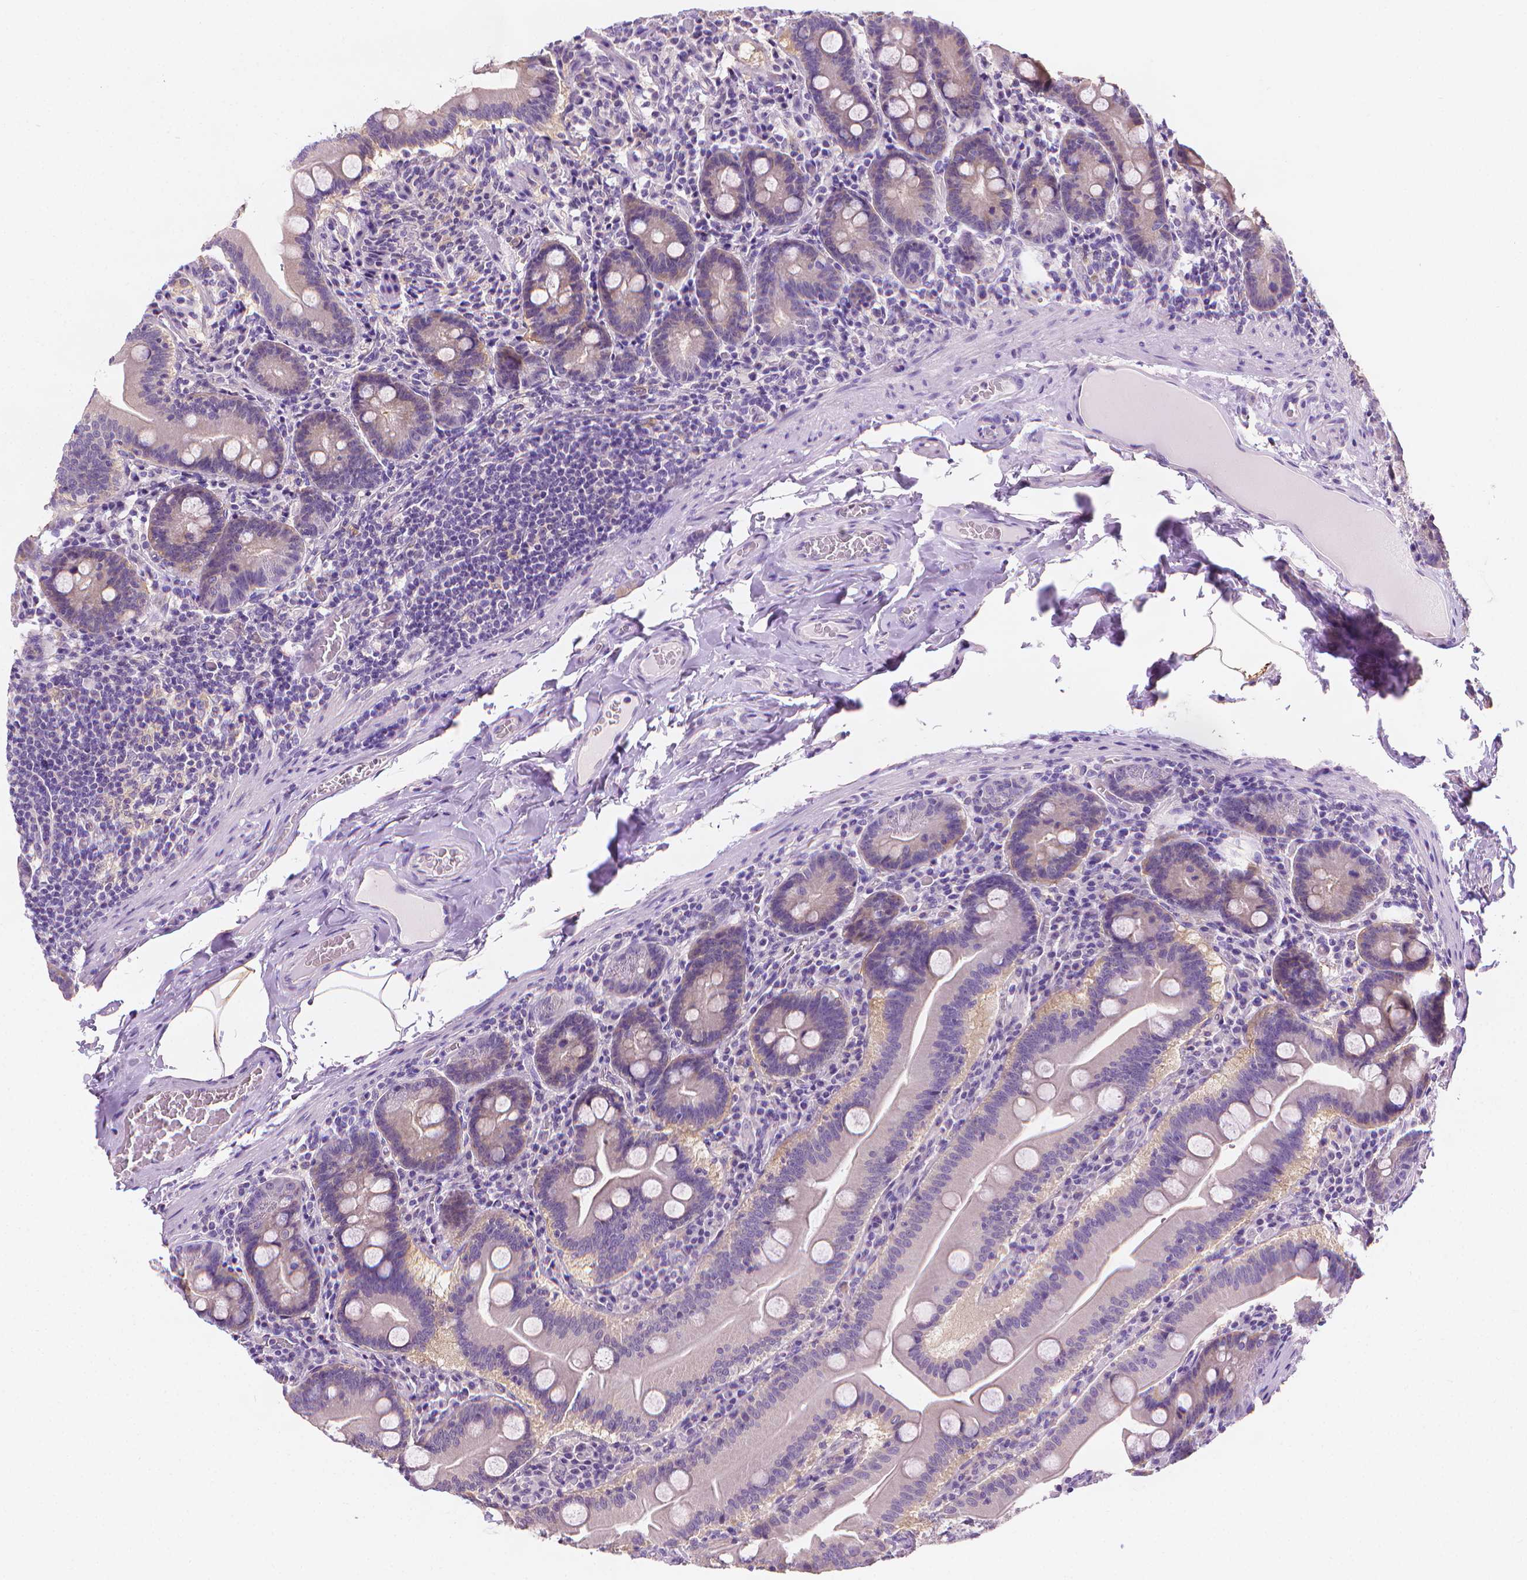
{"staining": {"intensity": "negative", "quantity": "none", "location": "none"}, "tissue": "small intestine", "cell_type": "Glandular cells", "image_type": "normal", "snomed": [{"axis": "morphology", "description": "Normal tissue, NOS"}, {"axis": "topography", "description": "Small intestine"}], "caption": "This micrograph is of unremarkable small intestine stained with immunohistochemistry to label a protein in brown with the nuclei are counter-stained blue. There is no positivity in glandular cells.", "gene": "FASN", "patient": {"sex": "male", "age": 37}}